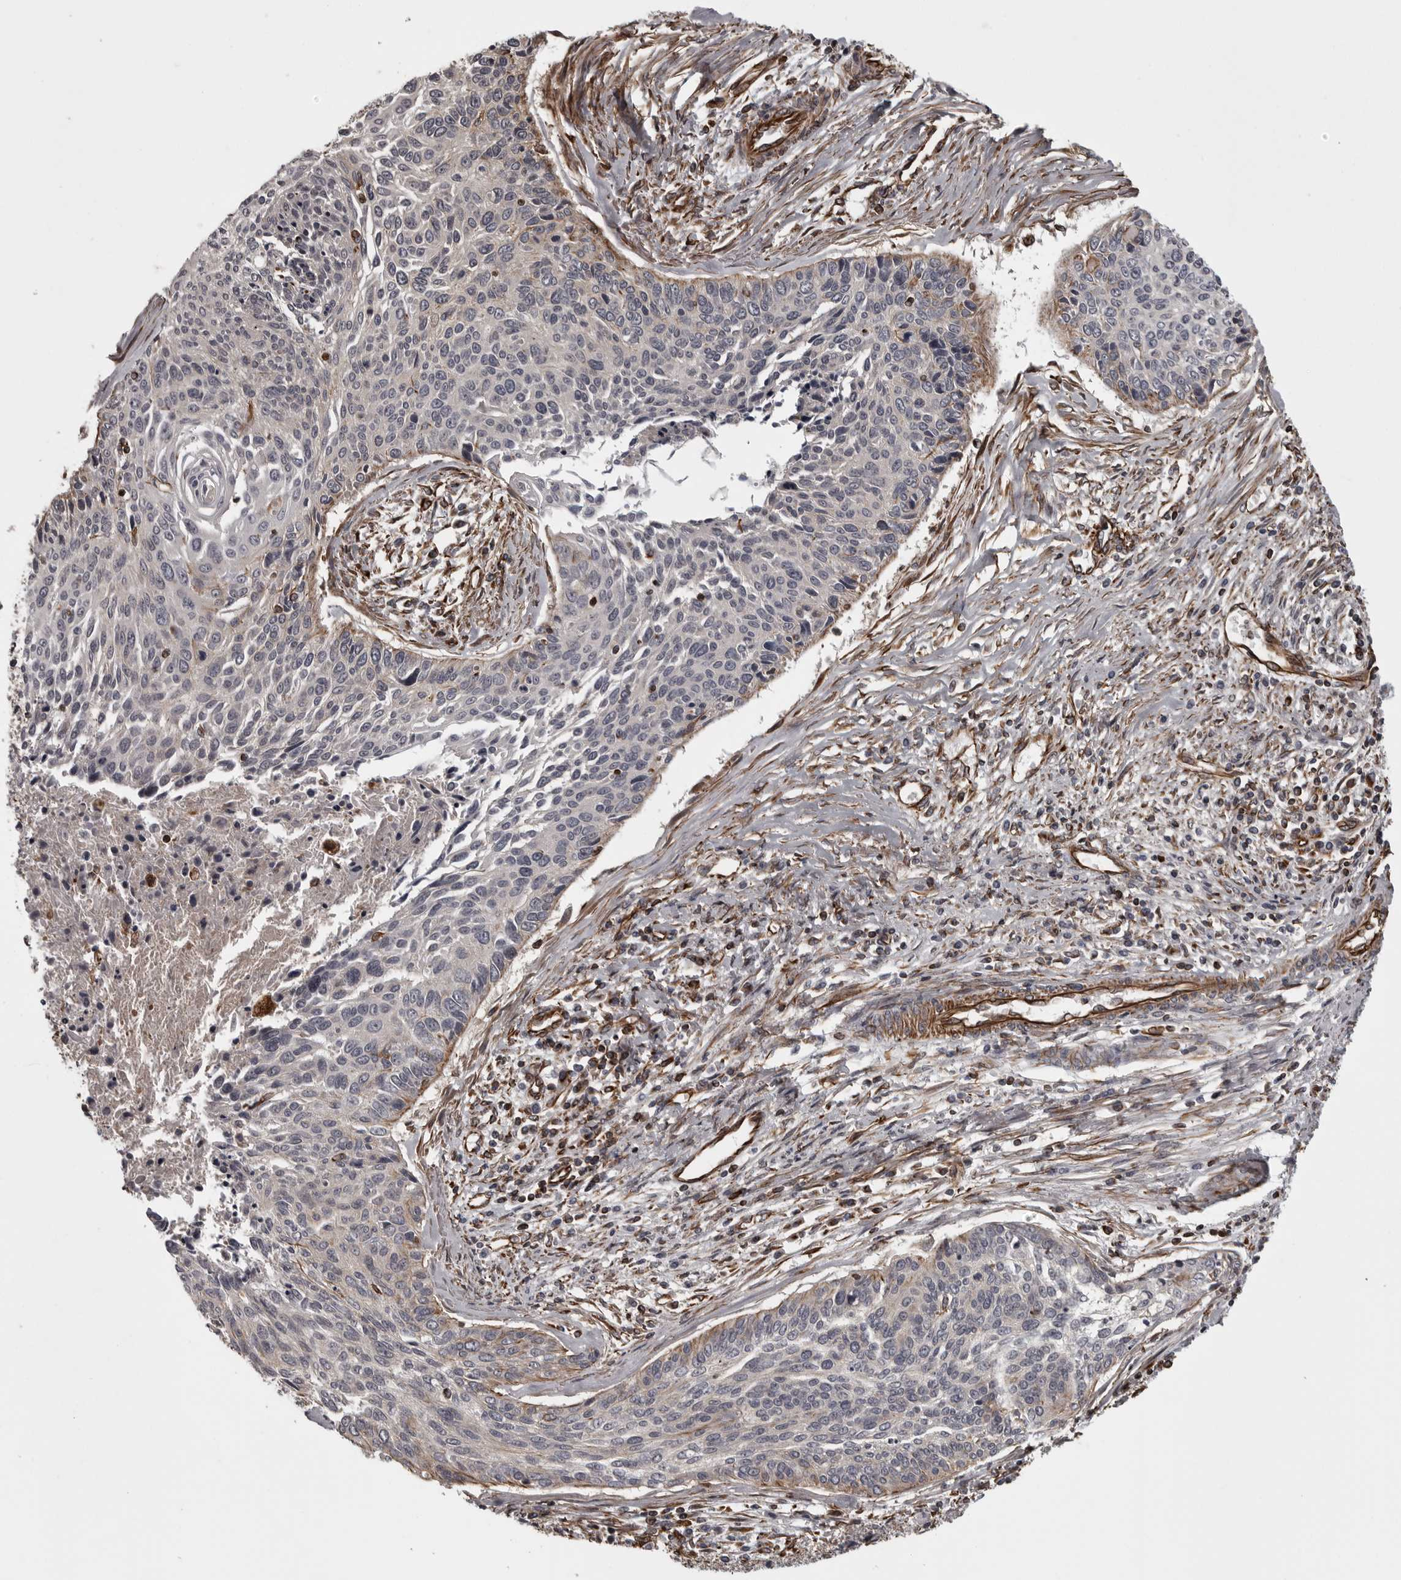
{"staining": {"intensity": "negative", "quantity": "none", "location": "none"}, "tissue": "cervical cancer", "cell_type": "Tumor cells", "image_type": "cancer", "snomed": [{"axis": "morphology", "description": "Squamous cell carcinoma, NOS"}, {"axis": "topography", "description": "Cervix"}], "caption": "Cervical cancer (squamous cell carcinoma) was stained to show a protein in brown. There is no significant expression in tumor cells. (Immunohistochemistry, brightfield microscopy, high magnification).", "gene": "FAAP100", "patient": {"sex": "female", "age": 55}}